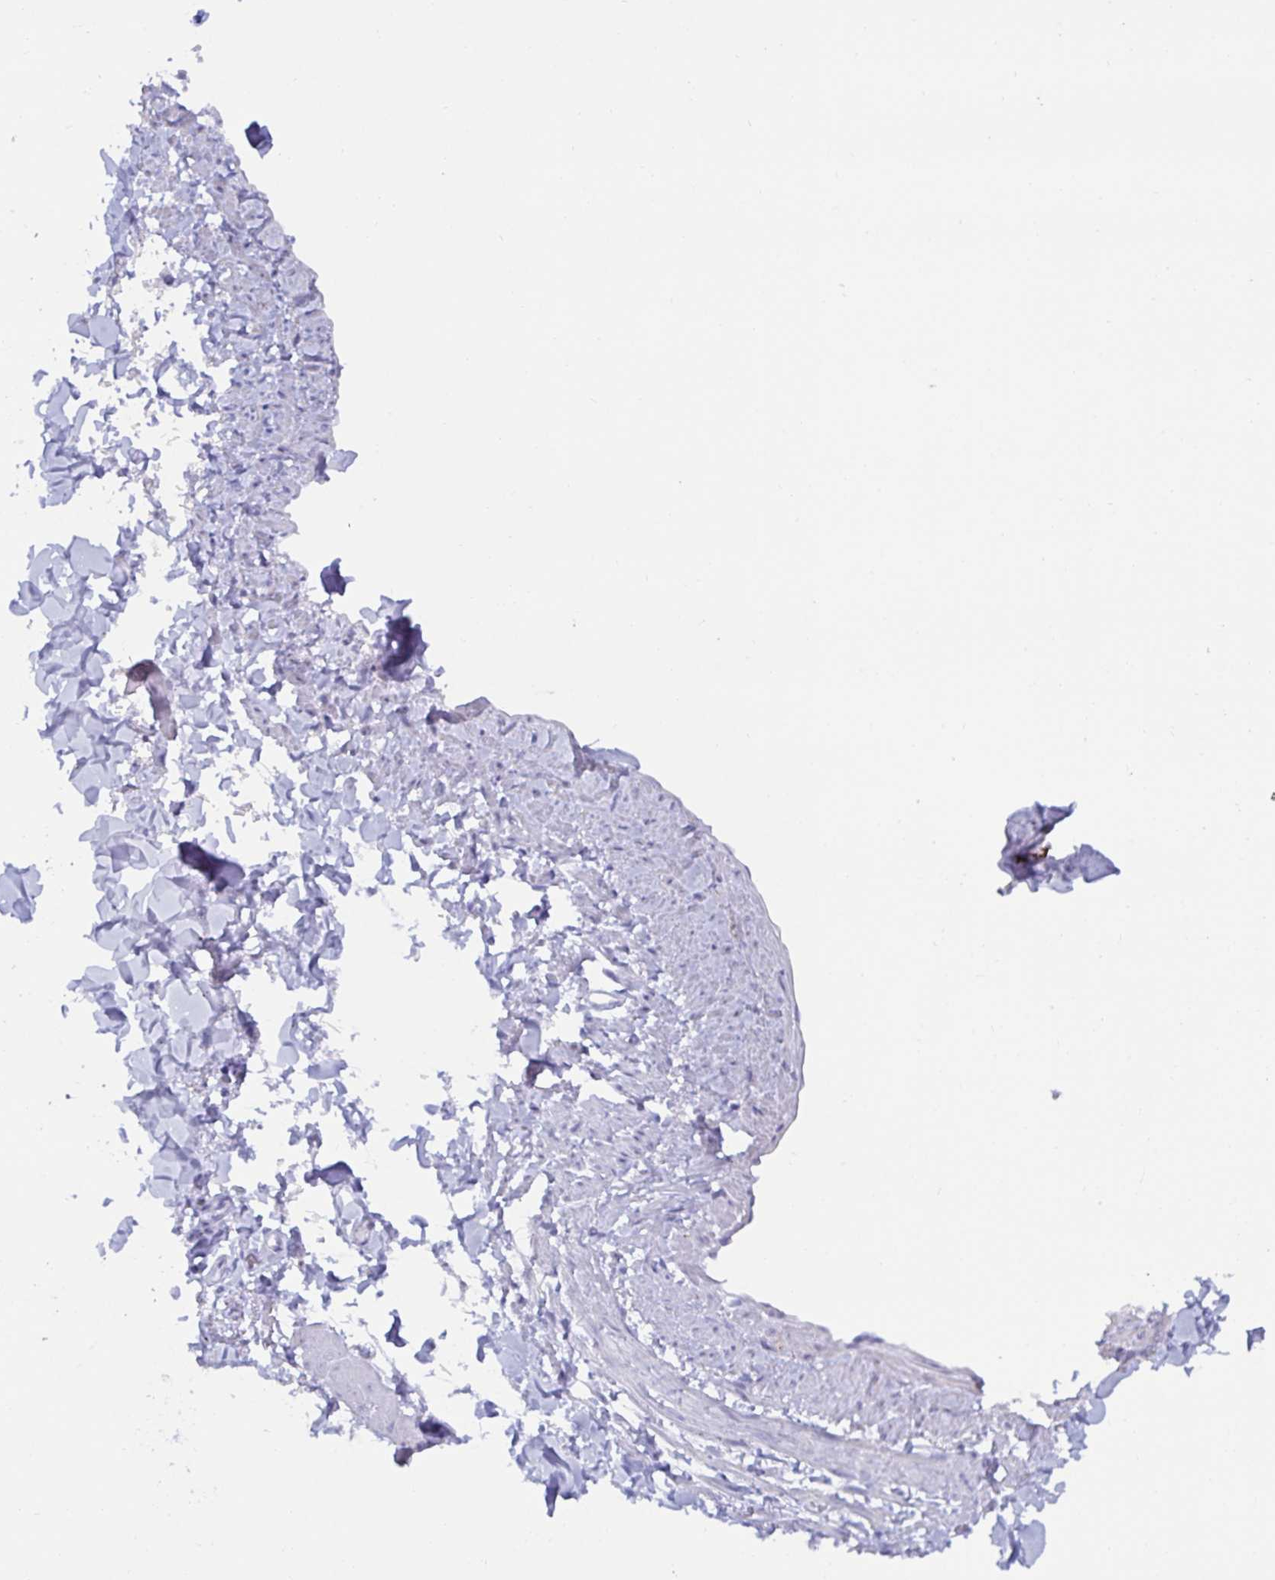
{"staining": {"intensity": "negative", "quantity": "none", "location": "none"}, "tissue": "adipose tissue", "cell_type": "Adipocytes", "image_type": "normal", "snomed": [{"axis": "morphology", "description": "Normal tissue, NOS"}, {"axis": "topography", "description": "Vulva"}, {"axis": "topography", "description": "Peripheral nerve tissue"}], "caption": "Protein analysis of unremarkable adipose tissue shows no significant staining in adipocytes.", "gene": "MON2", "patient": {"sex": "female", "age": 66}}